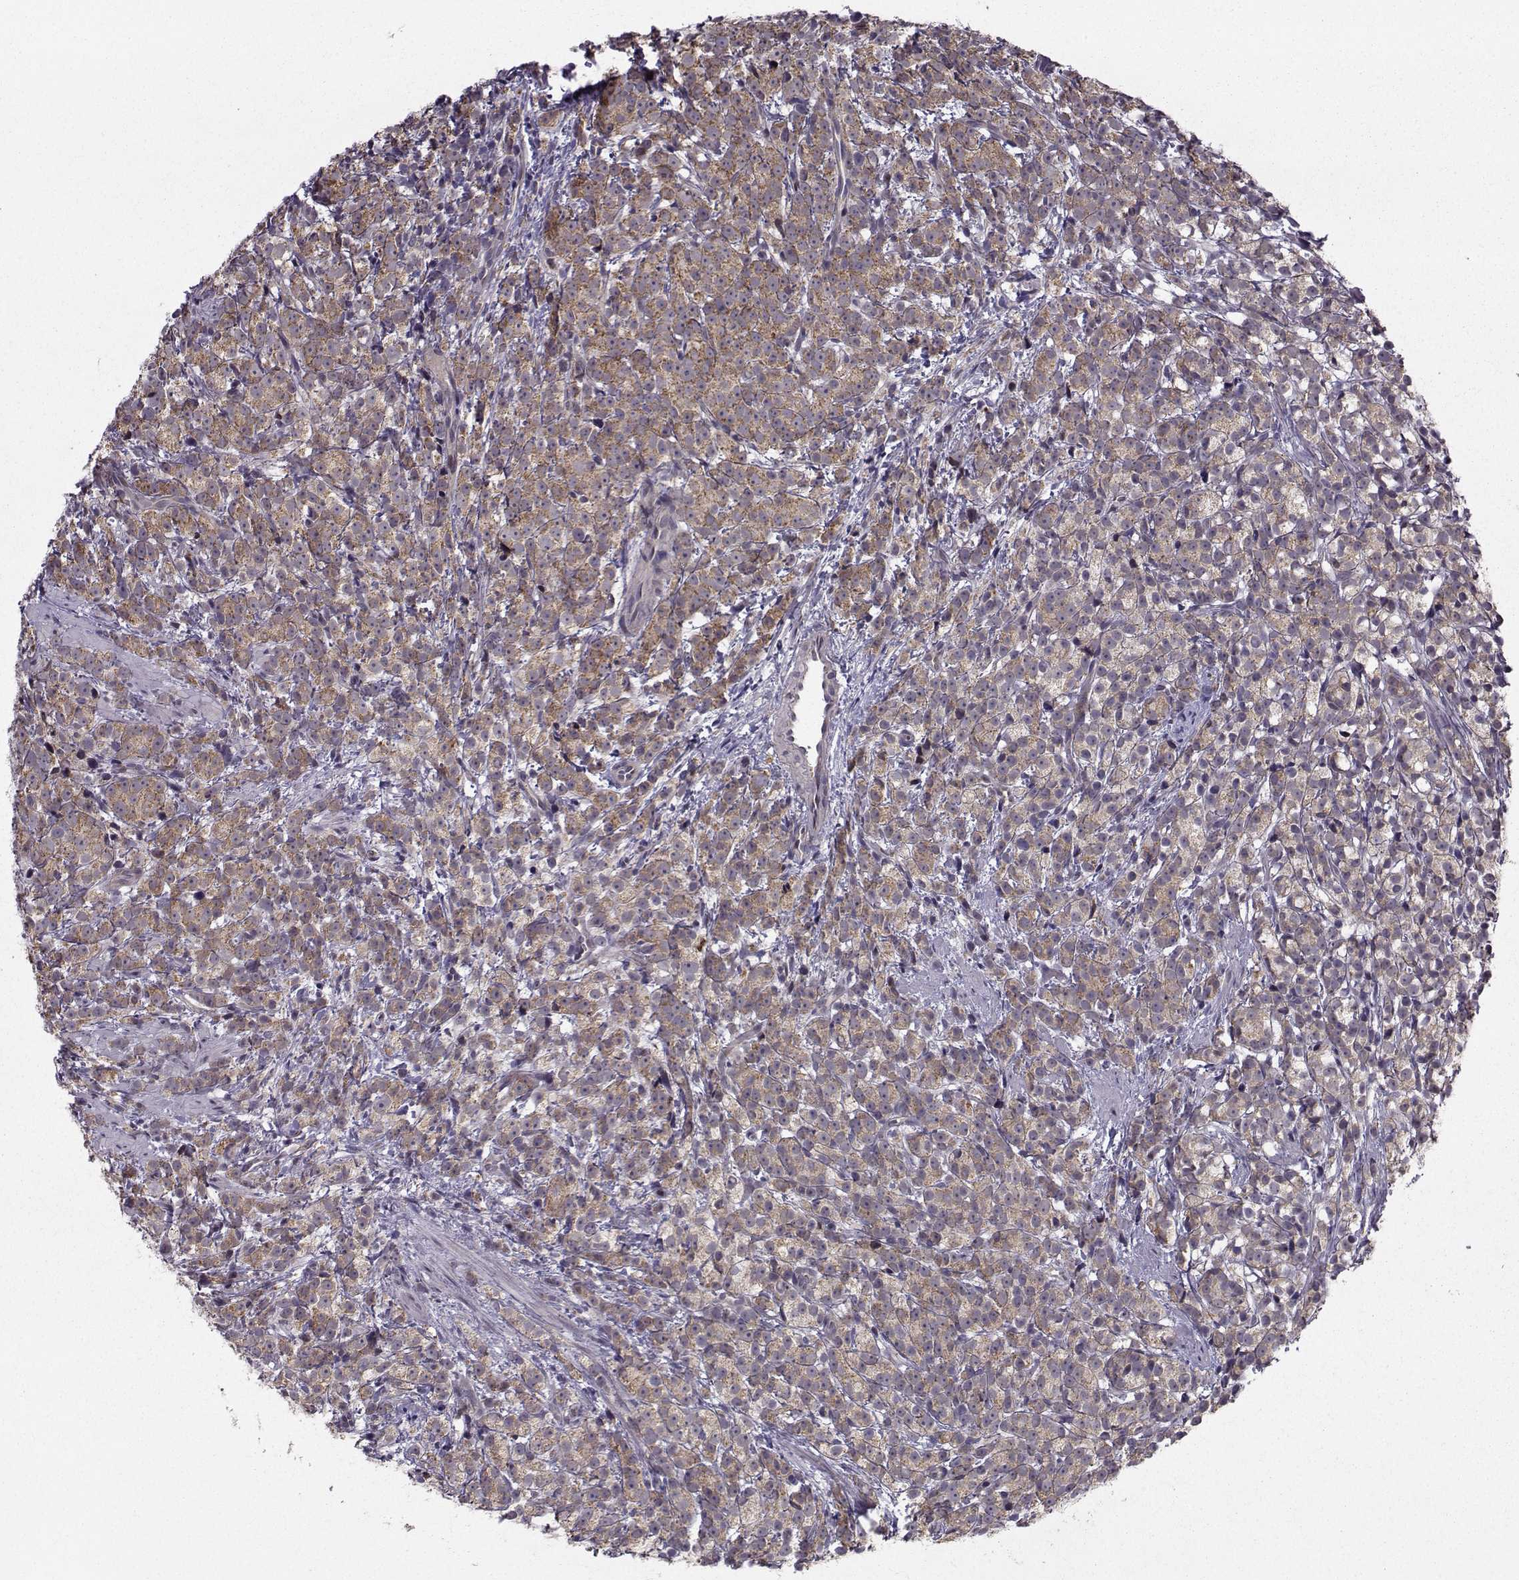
{"staining": {"intensity": "moderate", "quantity": ">75%", "location": "cytoplasmic/membranous"}, "tissue": "prostate cancer", "cell_type": "Tumor cells", "image_type": "cancer", "snomed": [{"axis": "morphology", "description": "Adenocarcinoma, High grade"}, {"axis": "topography", "description": "Prostate"}], "caption": "DAB immunohistochemical staining of human high-grade adenocarcinoma (prostate) displays moderate cytoplasmic/membranous protein staining in about >75% of tumor cells.", "gene": "NECAB3", "patient": {"sex": "male", "age": 53}}